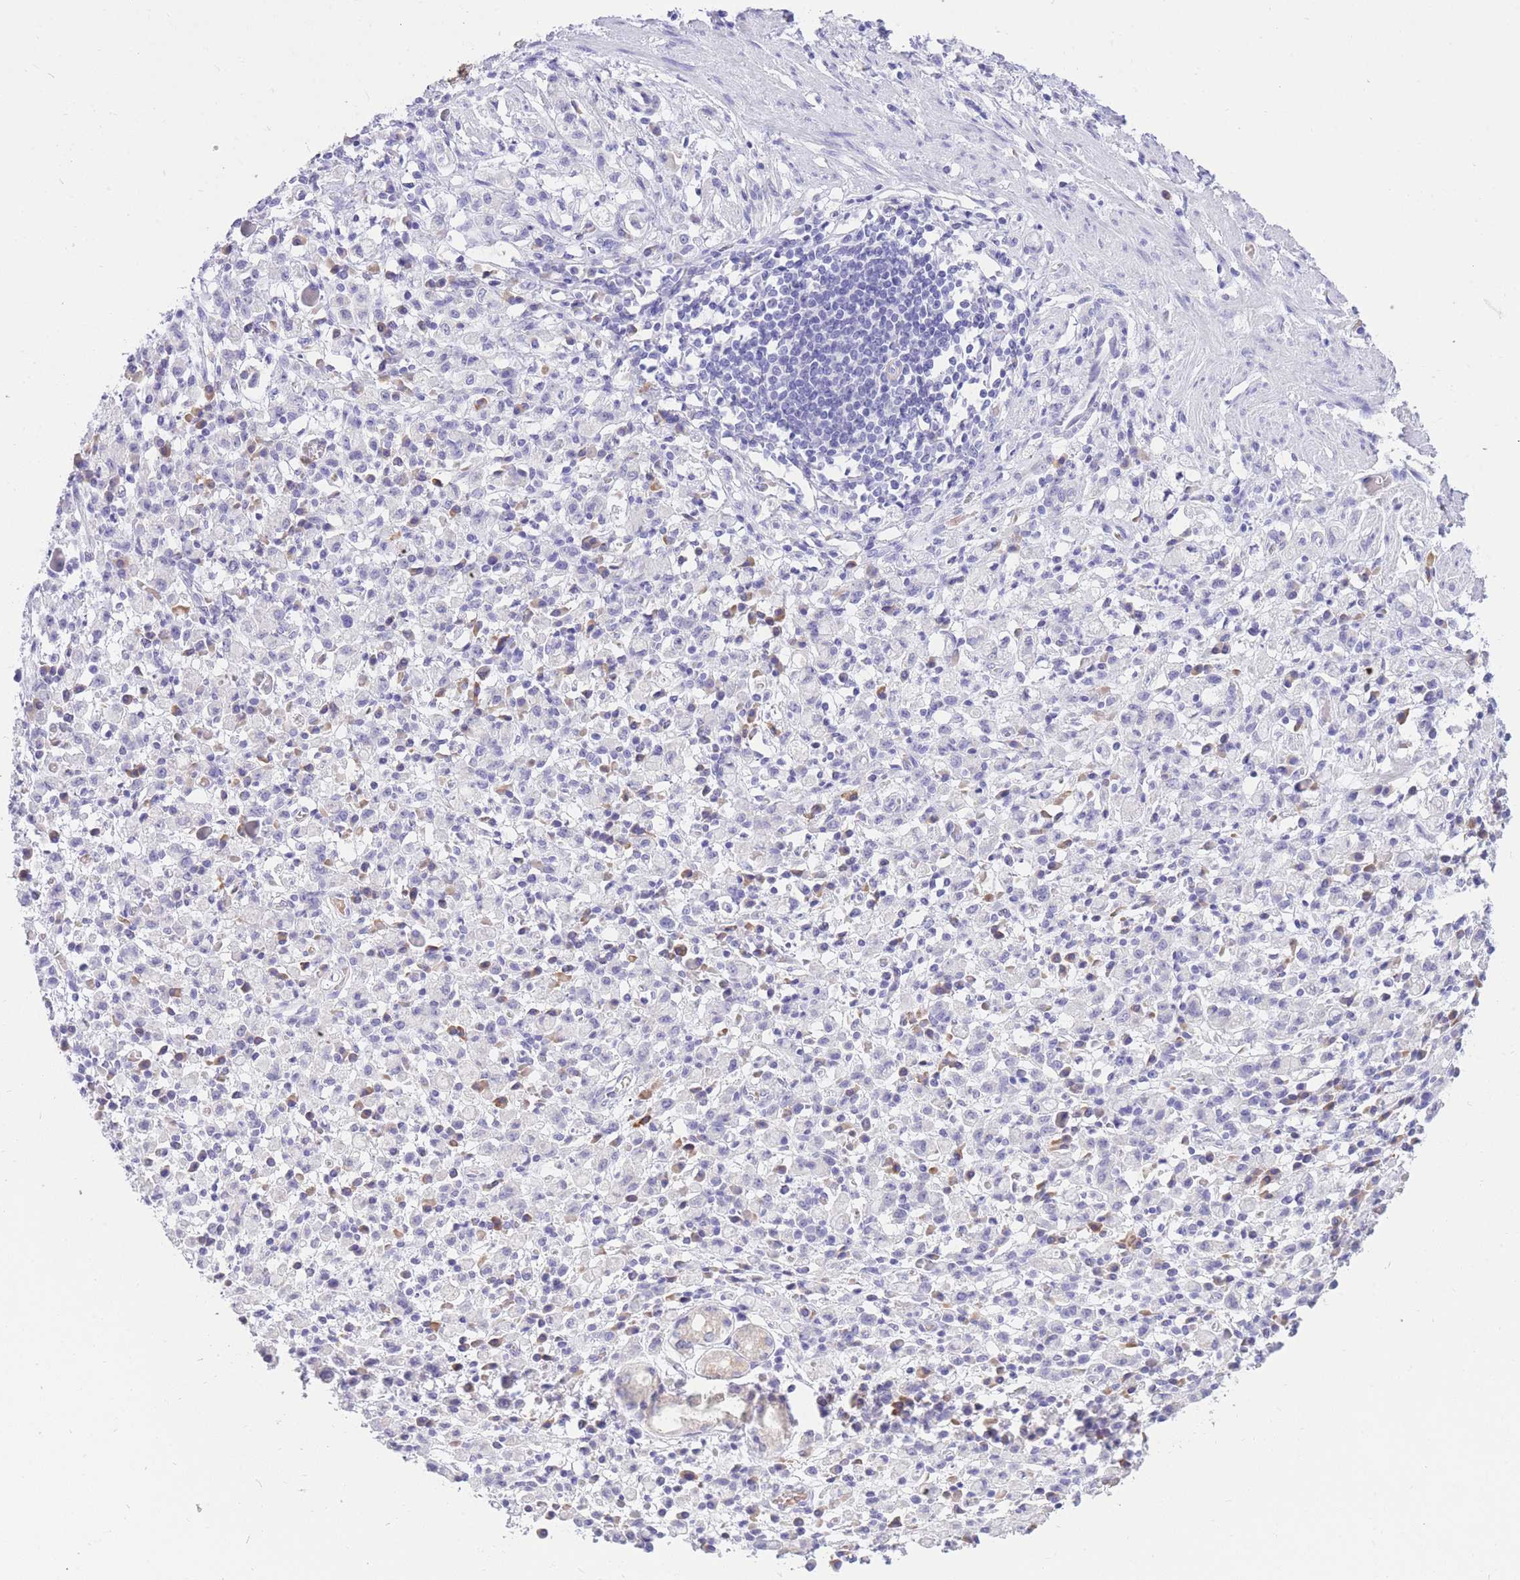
{"staining": {"intensity": "negative", "quantity": "none", "location": "none"}, "tissue": "stomach cancer", "cell_type": "Tumor cells", "image_type": "cancer", "snomed": [{"axis": "morphology", "description": "Adenocarcinoma, NOS"}, {"axis": "topography", "description": "Stomach"}], "caption": "Immunohistochemistry (IHC) photomicrograph of human adenocarcinoma (stomach) stained for a protein (brown), which shows no positivity in tumor cells. The staining is performed using DAB brown chromogen with nuclei counter-stained in using hematoxylin.", "gene": "SSUH2", "patient": {"sex": "male", "age": 77}}